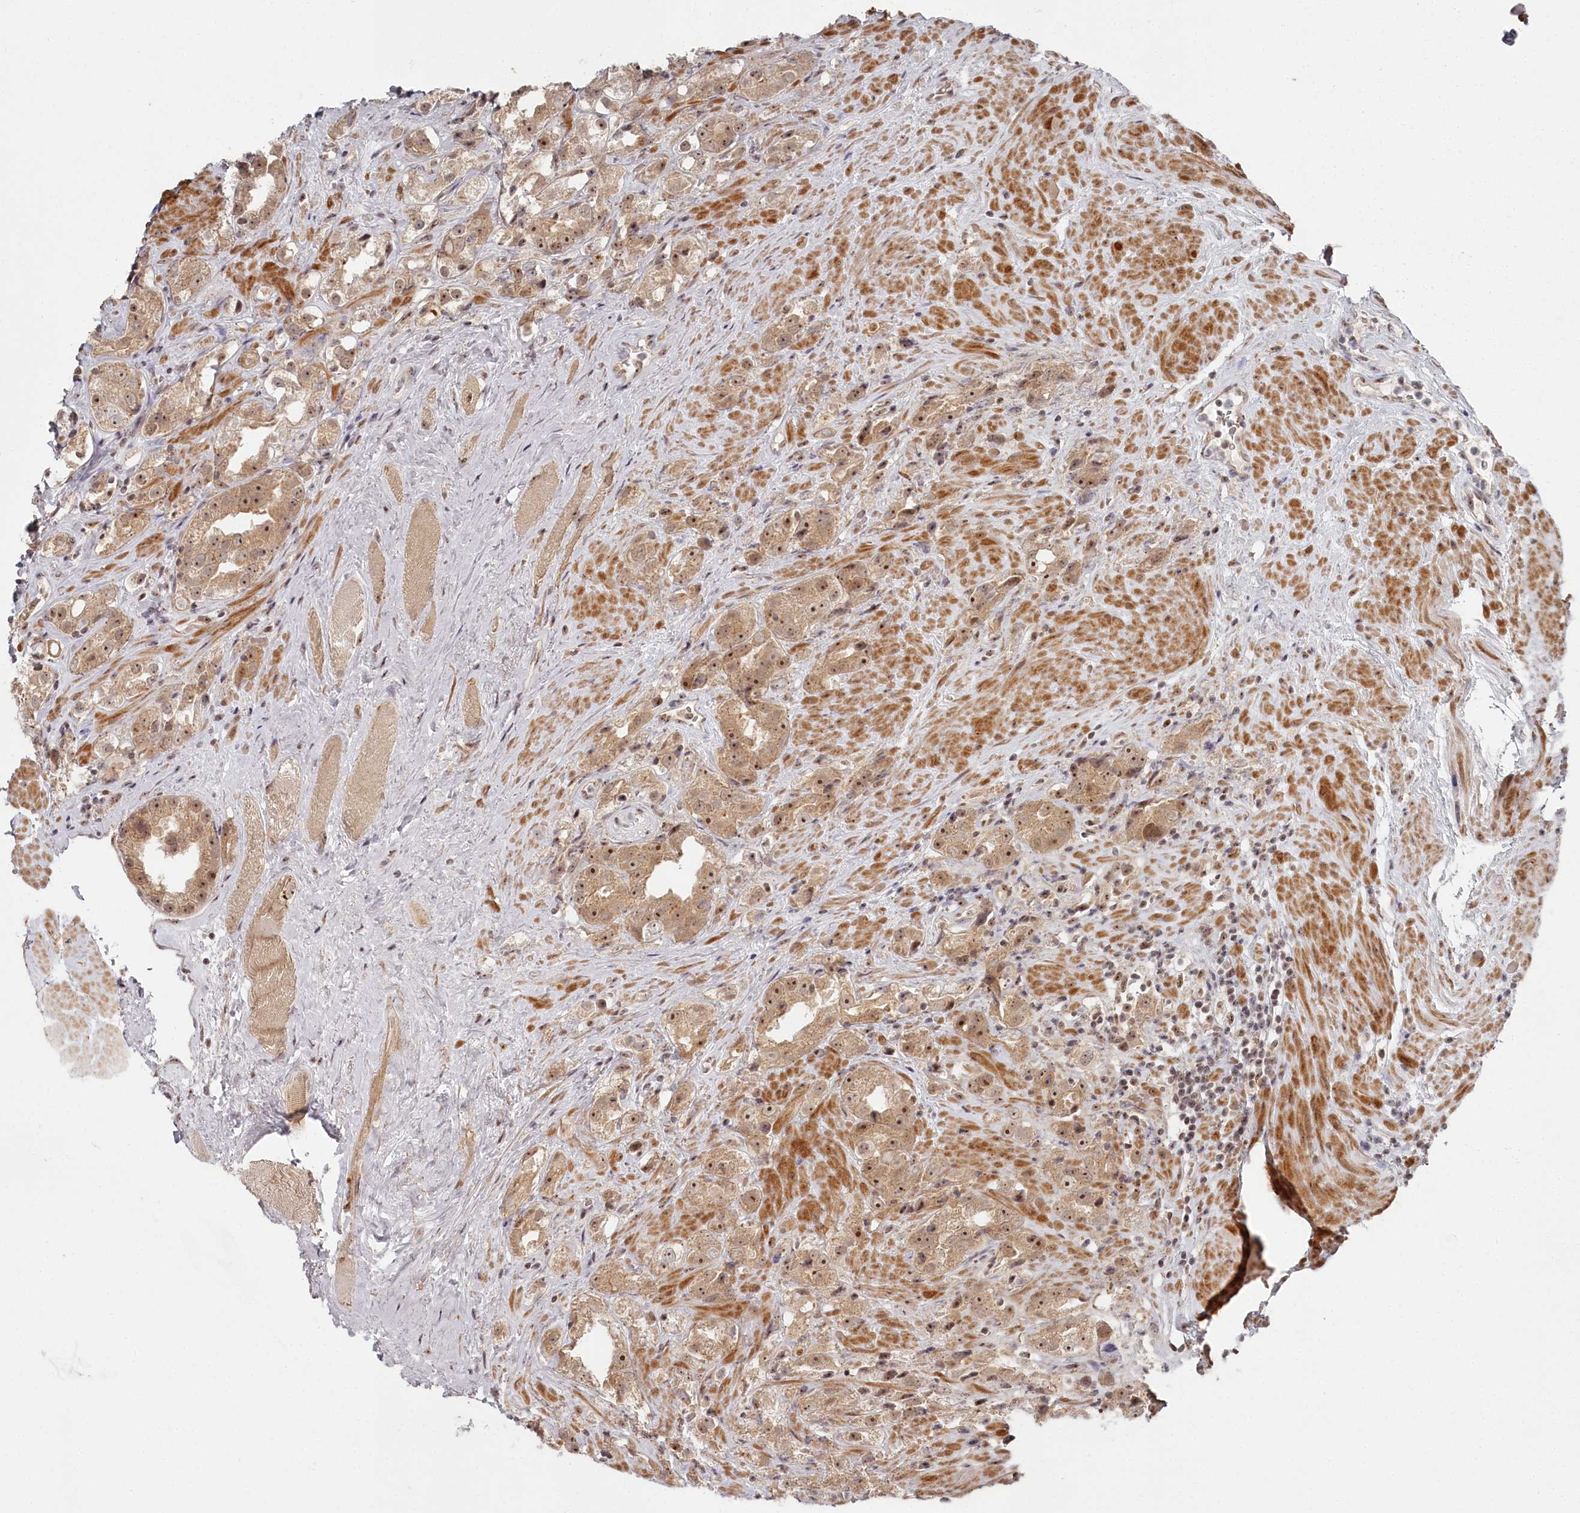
{"staining": {"intensity": "moderate", "quantity": ">75%", "location": "cytoplasmic/membranous,nuclear"}, "tissue": "prostate cancer", "cell_type": "Tumor cells", "image_type": "cancer", "snomed": [{"axis": "morphology", "description": "Adenocarcinoma, NOS"}, {"axis": "topography", "description": "Prostate"}], "caption": "Adenocarcinoma (prostate) stained with immunohistochemistry (IHC) exhibits moderate cytoplasmic/membranous and nuclear positivity in approximately >75% of tumor cells.", "gene": "EXOSC1", "patient": {"sex": "male", "age": 79}}